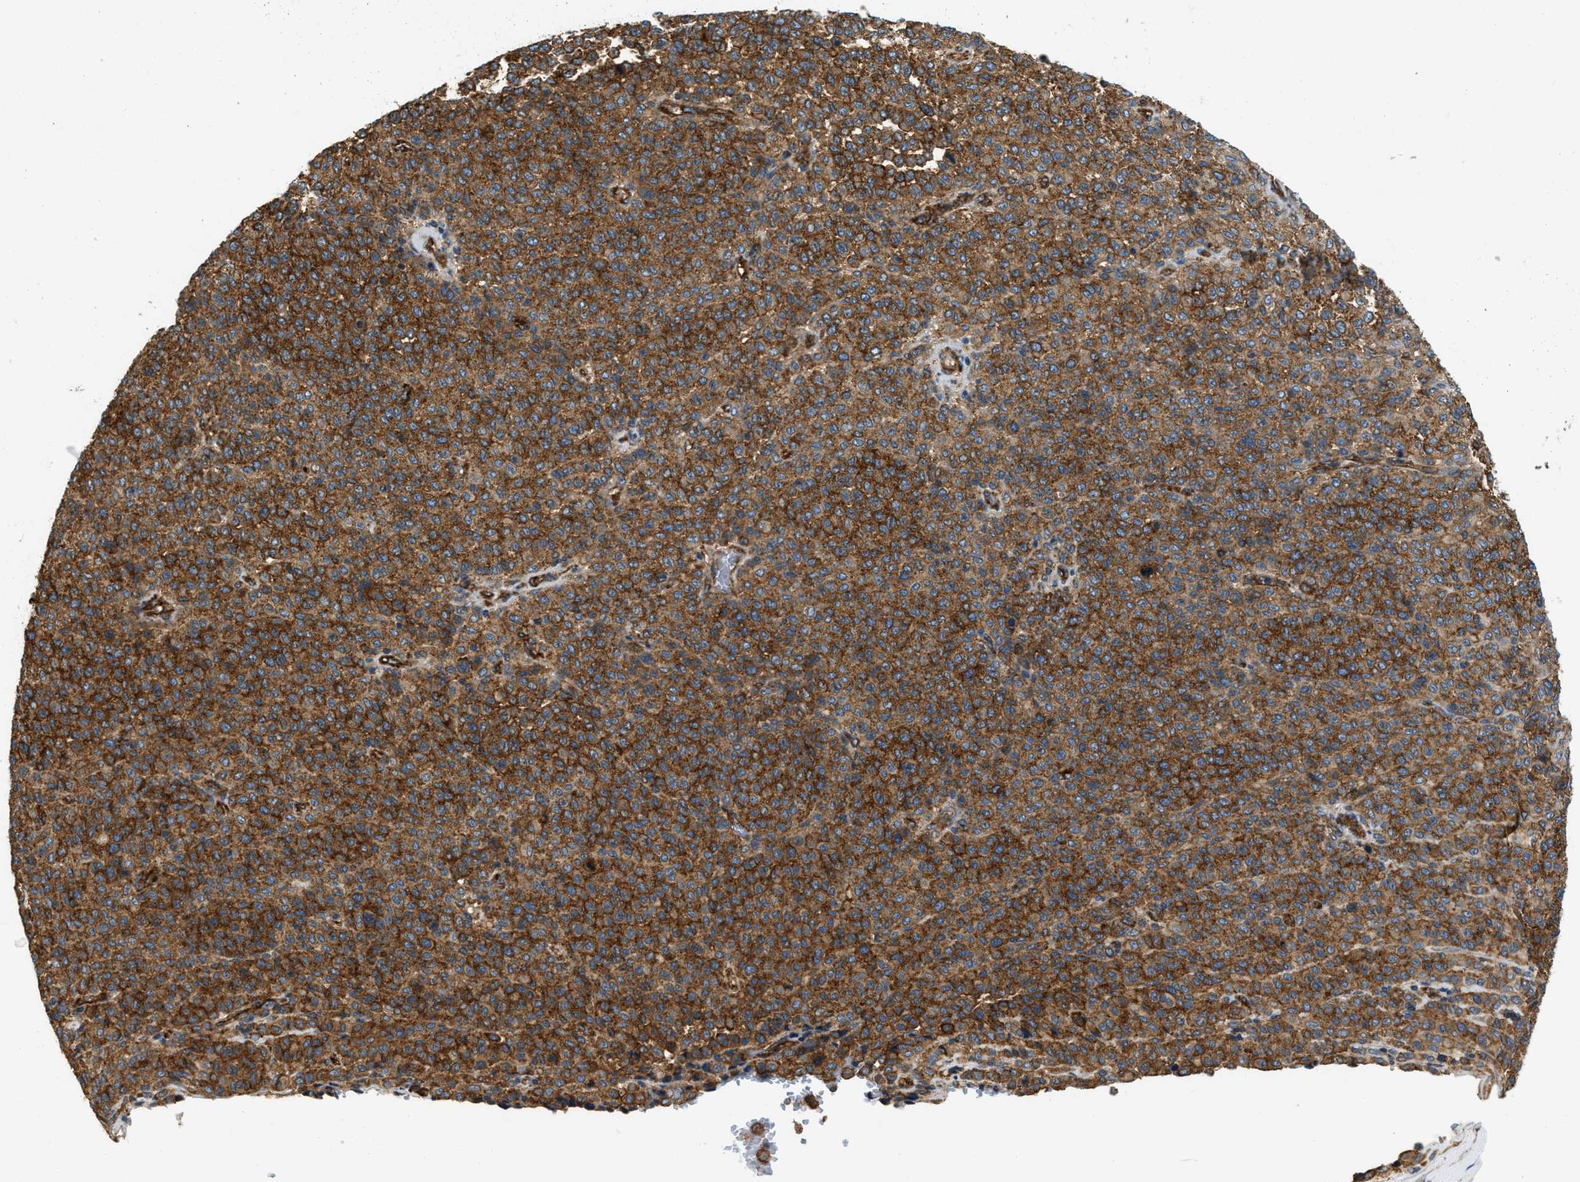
{"staining": {"intensity": "strong", "quantity": ">75%", "location": "cytoplasmic/membranous"}, "tissue": "melanoma", "cell_type": "Tumor cells", "image_type": "cancer", "snomed": [{"axis": "morphology", "description": "Malignant melanoma, Metastatic site"}, {"axis": "topography", "description": "Pancreas"}], "caption": "IHC (DAB) staining of melanoma displays strong cytoplasmic/membranous protein positivity in about >75% of tumor cells.", "gene": "HIP1", "patient": {"sex": "female", "age": 30}}